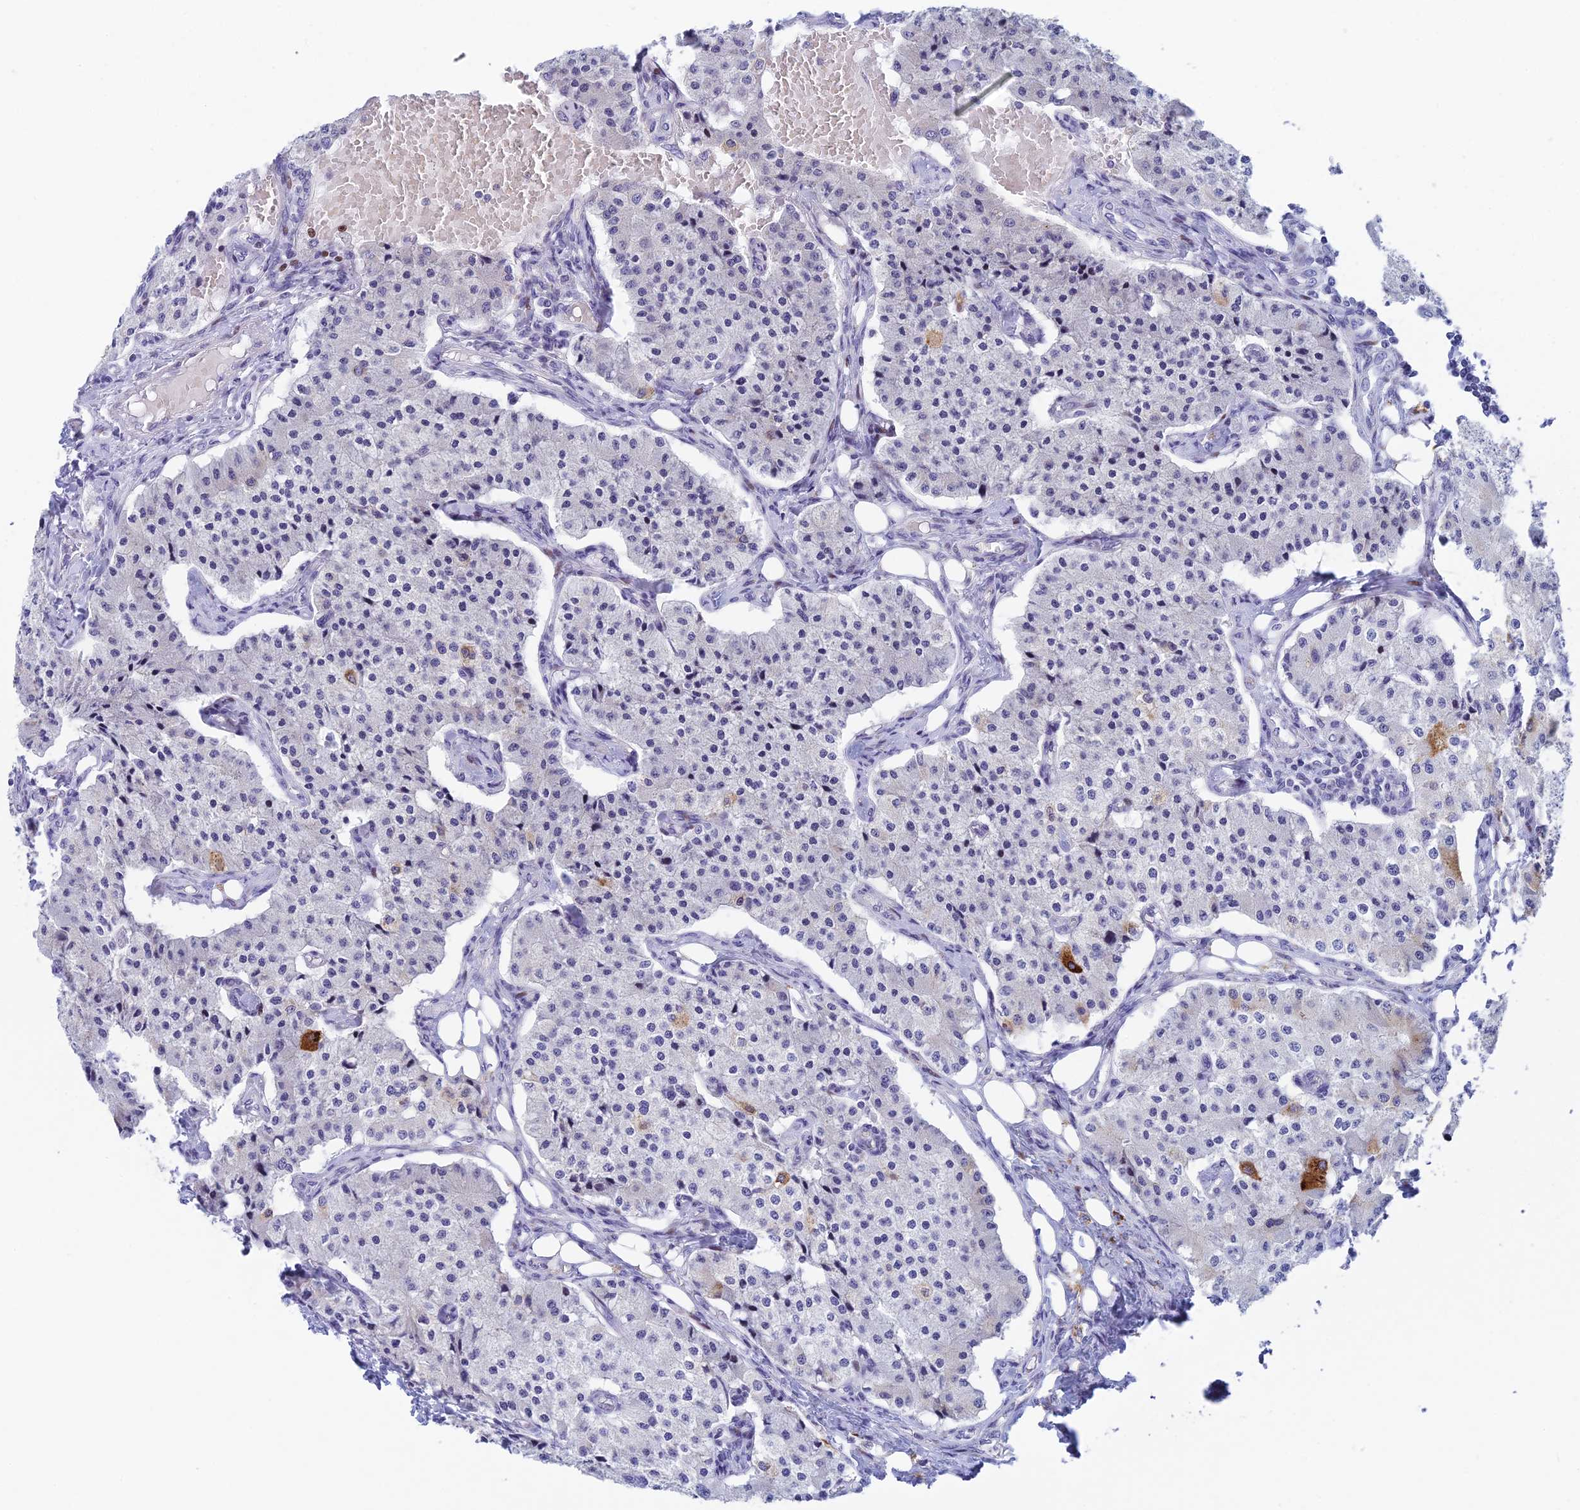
{"staining": {"intensity": "moderate", "quantity": "<25%", "location": "cytoplasmic/membranous"}, "tissue": "carcinoid", "cell_type": "Tumor cells", "image_type": "cancer", "snomed": [{"axis": "morphology", "description": "Carcinoid, malignant, NOS"}, {"axis": "topography", "description": "Colon"}], "caption": "Protein expression analysis of carcinoid (malignant) displays moderate cytoplasmic/membranous staining in approximately <25% of tumor cells.", "gene": "REXO5", "patient": {"sex": "female", "age": 52}}